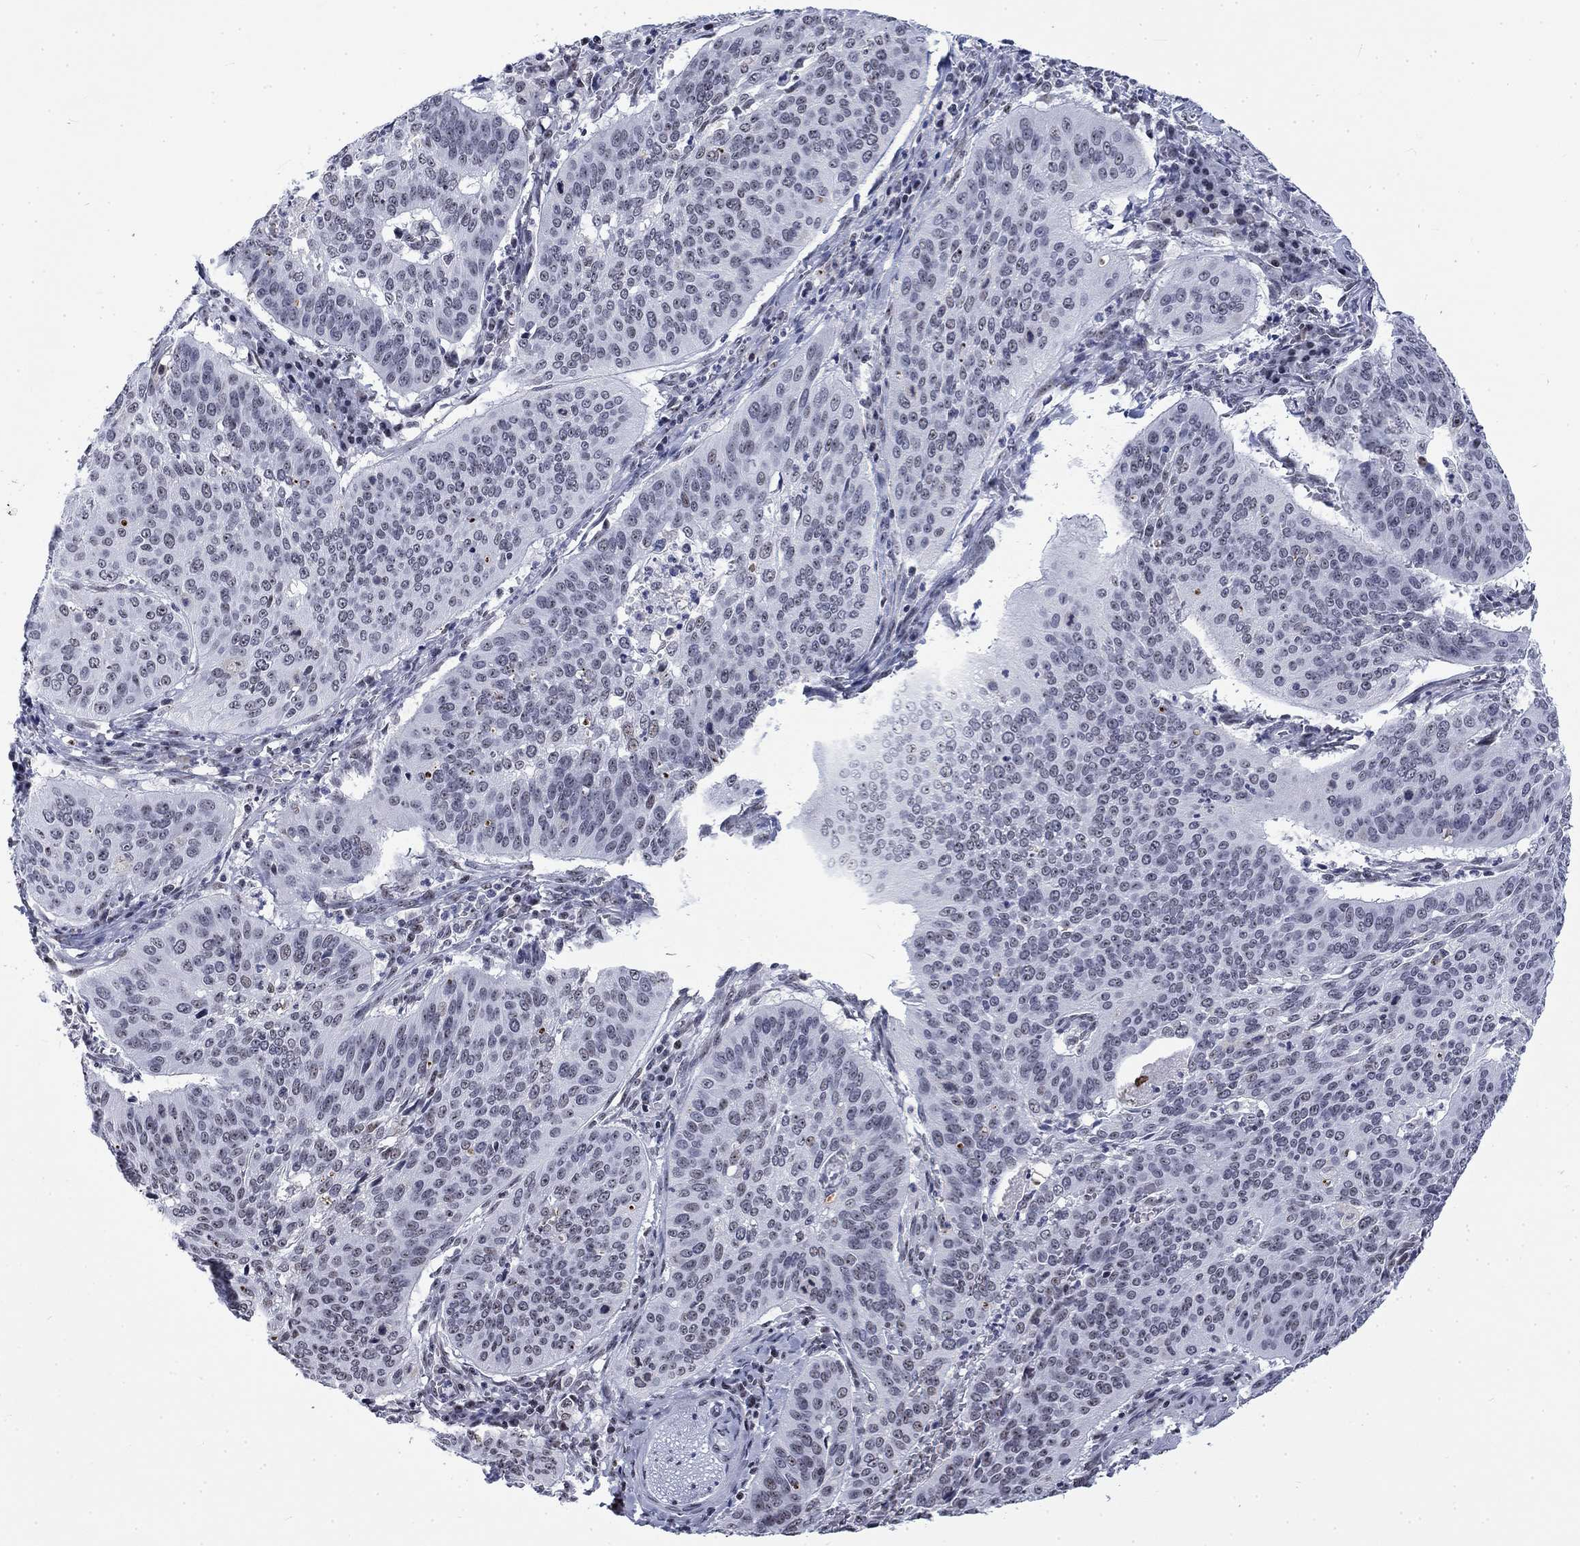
{"staining": {"intensity": "negative", "quantity": "none", "location": "none"}, "tissue": "cervical cancer", "cell_type": "Tumor cells", "image_type": "cancer", "snomed": [{"axis": "morphology", "description": "Normal tissue, NOS"}, {"axis": "morphology", "description": "Squamous cell carcinoma, NOS"}, {"axis": "topography", "description": "Cervix"}], "caption": "An immunohistochemistry micrograph of cervical squamous cell carcinoma is shown. There is no staining in tumor cells of cervical squamous cell carcinoma.", "gene": "CSRNP3", "patient": {"sex": "female", "age": 39}}